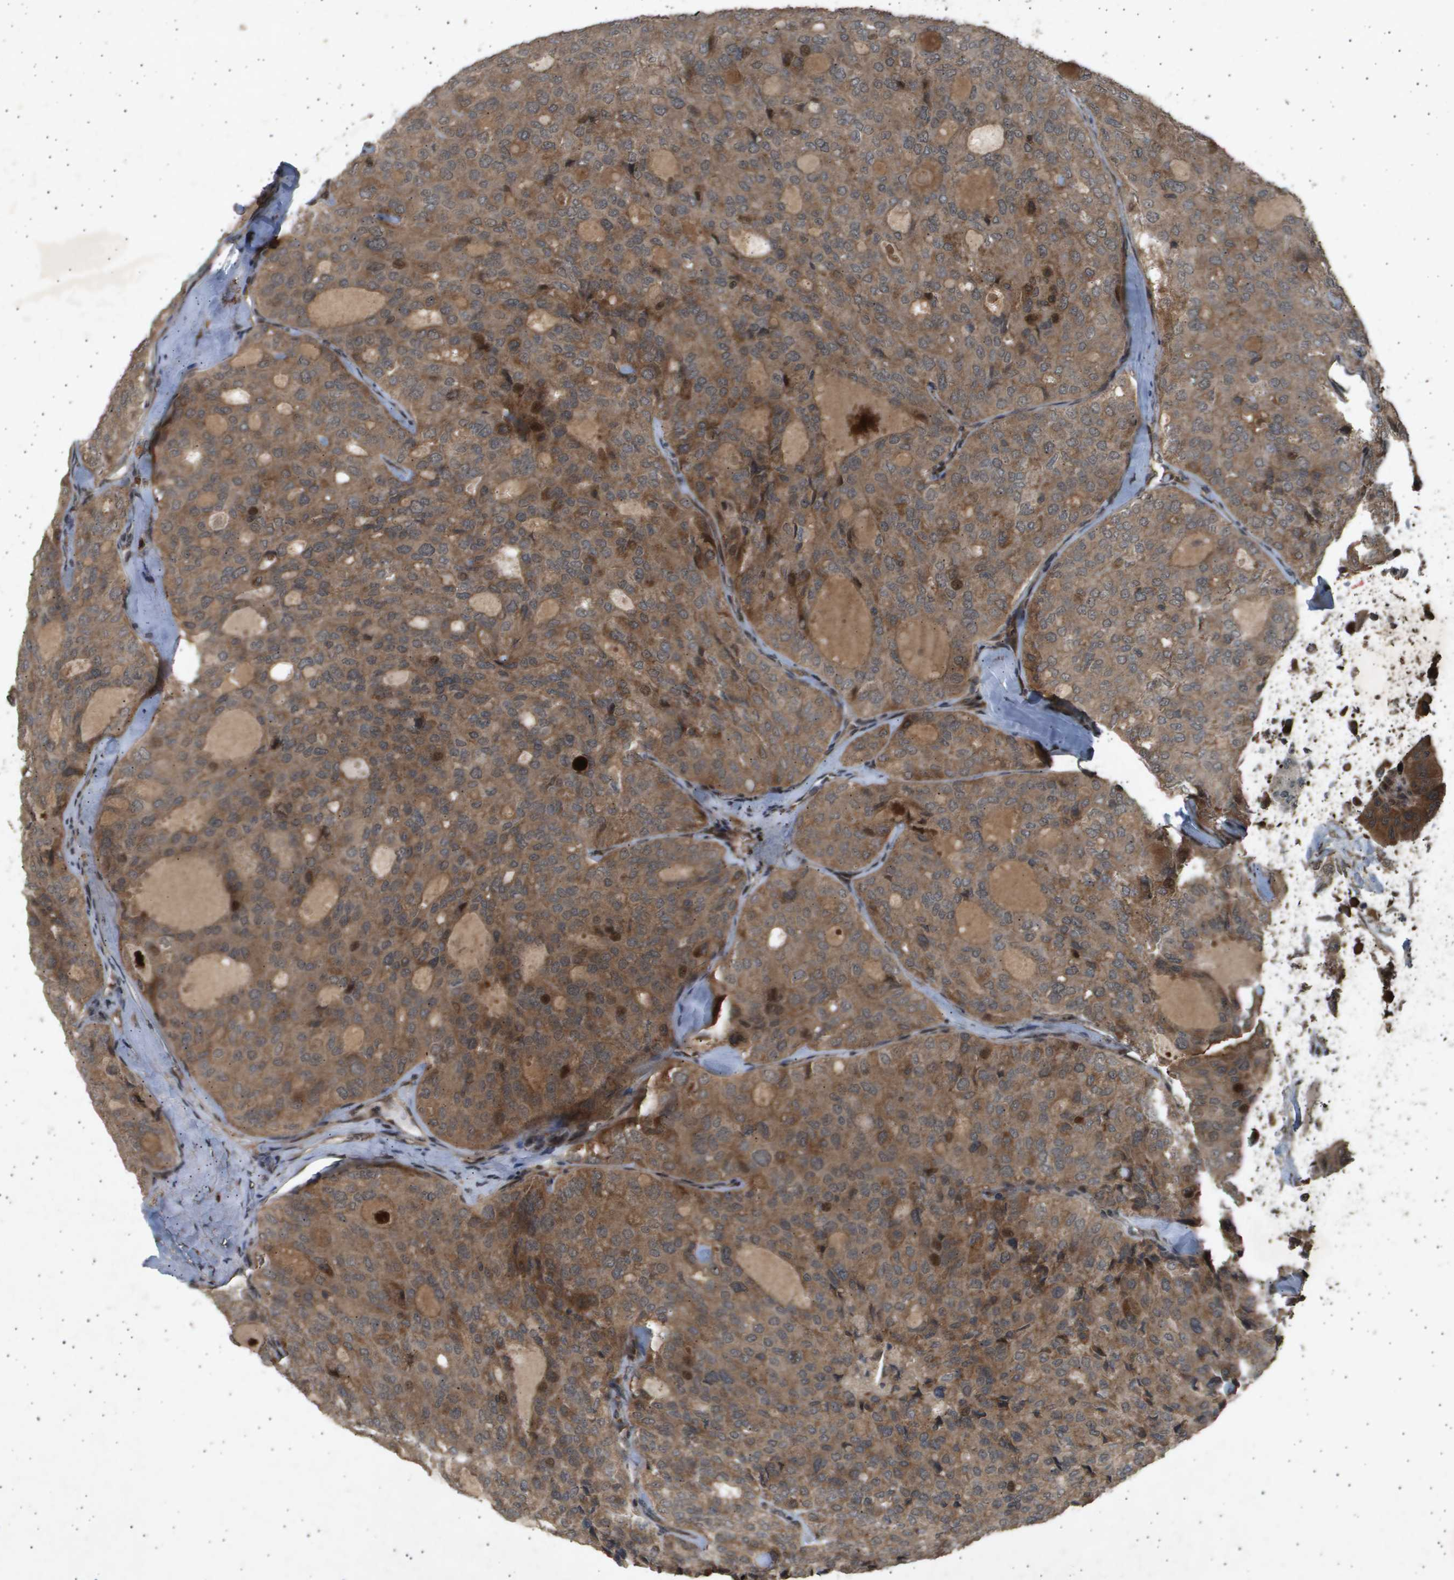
{"staining": {"intensity": "moderate", "quantity": ">75%", "location": "cytoplasmic/membranous,nuclear"}, "tissue": "thyroid cancer", "cell_type": "Tumor cells", "image_type": "cancer", "snomed": [{"axis": "morphology", "description": "Follicular adenoma carcinoma, NOS"}, {"axis": "topography", "description": "Thyroid gland"}], "caption": "Immunohistochemical staining of human thyroid cancer exhibits moderate cytoplasmic/membranous and nuclear protein expression in approximately >75% of tumor cells. The protein is shown in brown color, while the nuclei are stained blue.", "gene": "TNRC6A", "patient": {"sex": "male", "age": 75}}